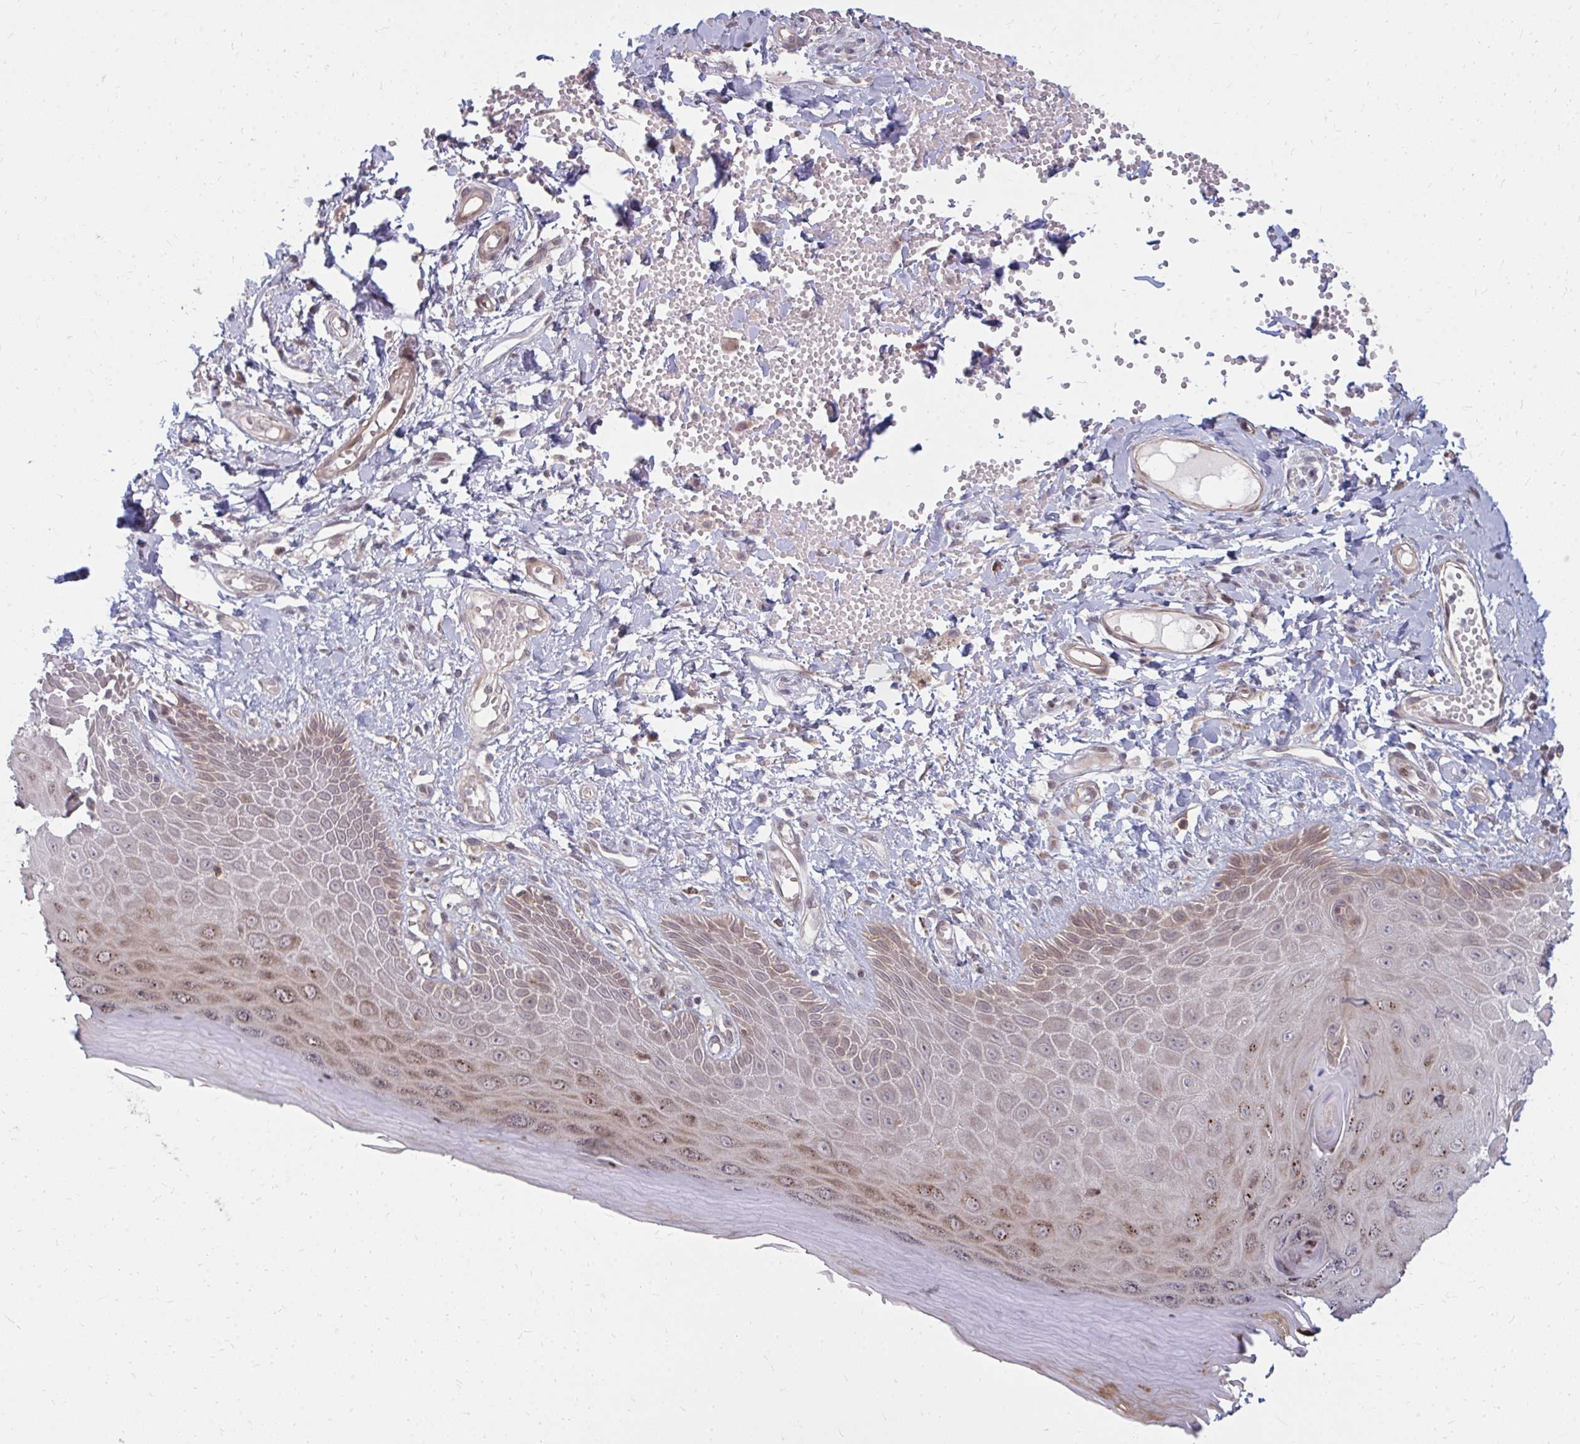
{"staining": {"intensity": "strong", "quantity": "25%-75%", "location": "cytoplasmic/membranous,nuclear"}, "tissue": "skin", "cell_type": "Epidermal cells", "image_type": "normal", "snomed": [{"axis": "morphology", "description": "Normal tissue, NOS"}, {"axis": "topography", "description": "Anal"}, {"axis": "topography", "description": "Peripheral nerve tissue"}], "caption": "Immunohistochemistry (IHC) (DAB (3,3'-diaminobenzidine)) staining of benign human skin reveals strong cytoplasmic/membranous,nuclear protein positivity in about 25%-75% of epidermal cells.", "gene": "ZNF285", "patient": {"sex": "male", "age": 78}}